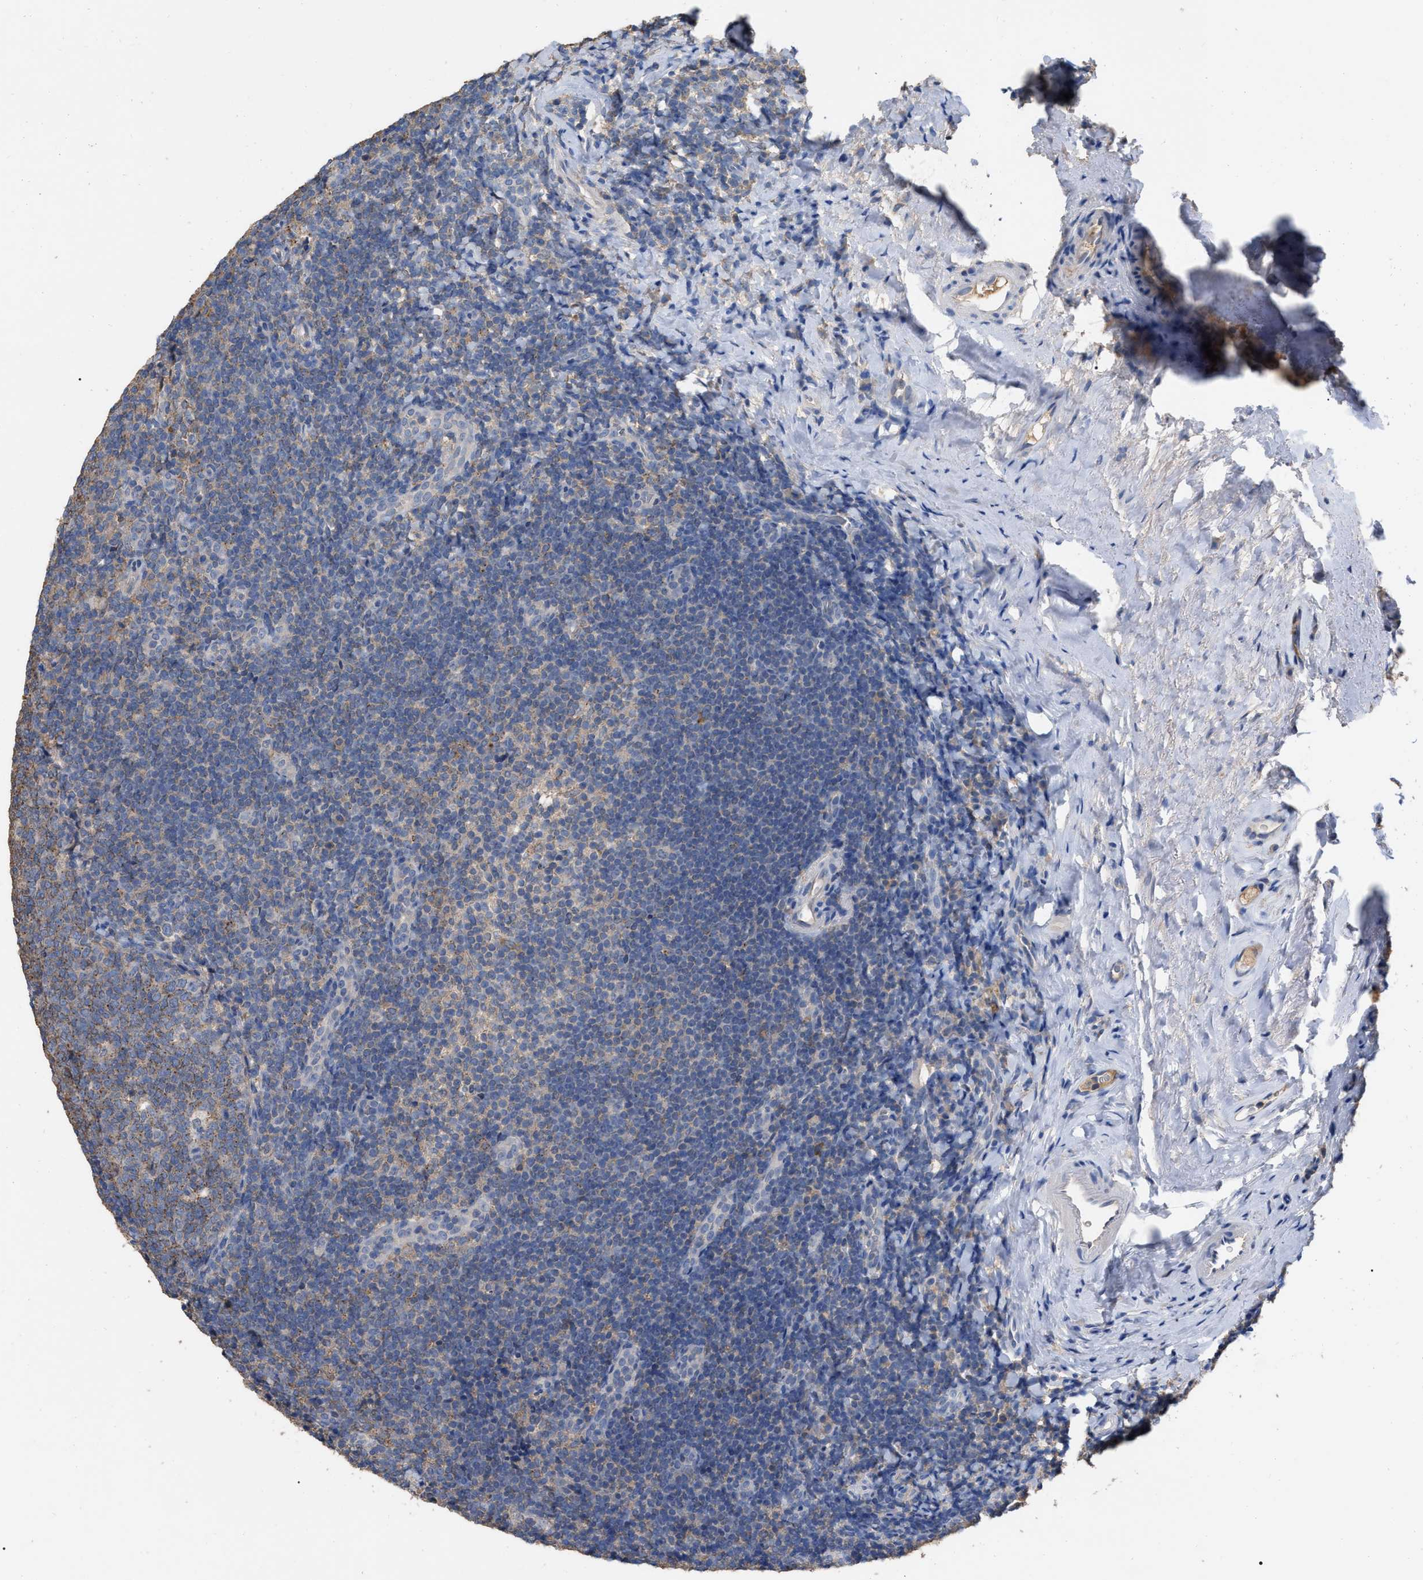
{"staining": {"intensity": "moderate", "quantity": "<25%", "location": "cytoplasmic/membranous"}, "tissue": "tonsil", "cell_type": "Germinal center cells", "image_type": "normal", "snomed": [{"axis": "morphology", "description": "Normal tissue, NOS"}, {"axis": "topography", "description": "Tonsil"}], "caption": "DAB immunohistochemical staining of normal human tonsil demonstrates moderate cytoplasmic/membranous protein staining in about <25% of germinal center cells. The protein of interest is shown in brown color, while the nuclei are stained blue.", "gene": "GPR179", "patient": {"sex": "male", "age": 37}}